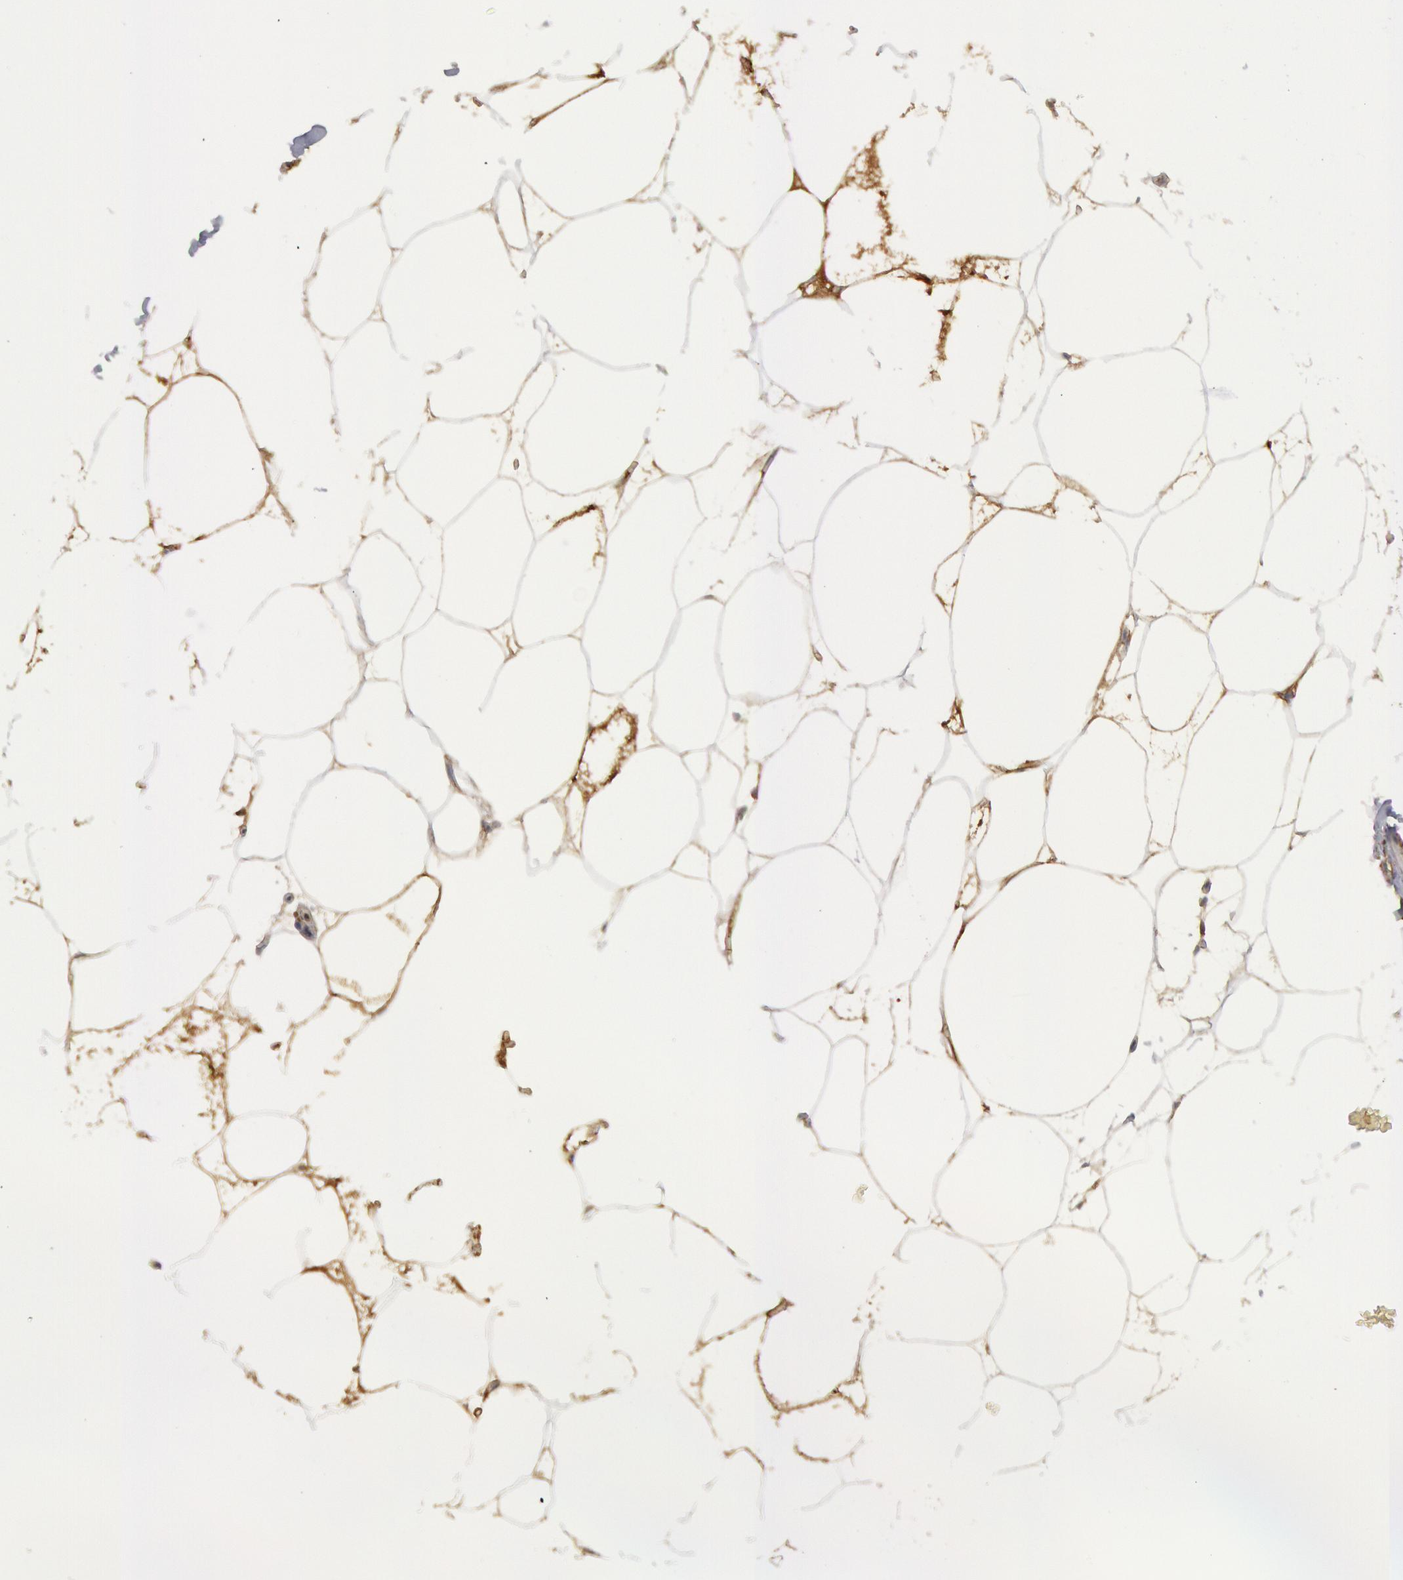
{"staining": {"intensity": "negative", "quantity": "none", "location": "none"}, "tissue": "adipose tissue", "cell_type": "Adipocytes", "image_type": "normal", "snomed": [{"axis": "morphology", "description": "Normal tissue, NOS"}, {"axis": "morphology", "description": "Duct carcinoma"}, {"axis": "topography", "description": "Breast"}, {"axis": "topography", "description": "Adipose tissue"}], "caption": "Immunohistochemistry (IHC) micrograph of unremarkable adipose tissue: adipose tissue stained with DAB (3,3'-diaminobenzidine) displays no significant protein expression in adipocytes.", "gene": "C1QC", "patient": {"sex": "female", "age": 37}}